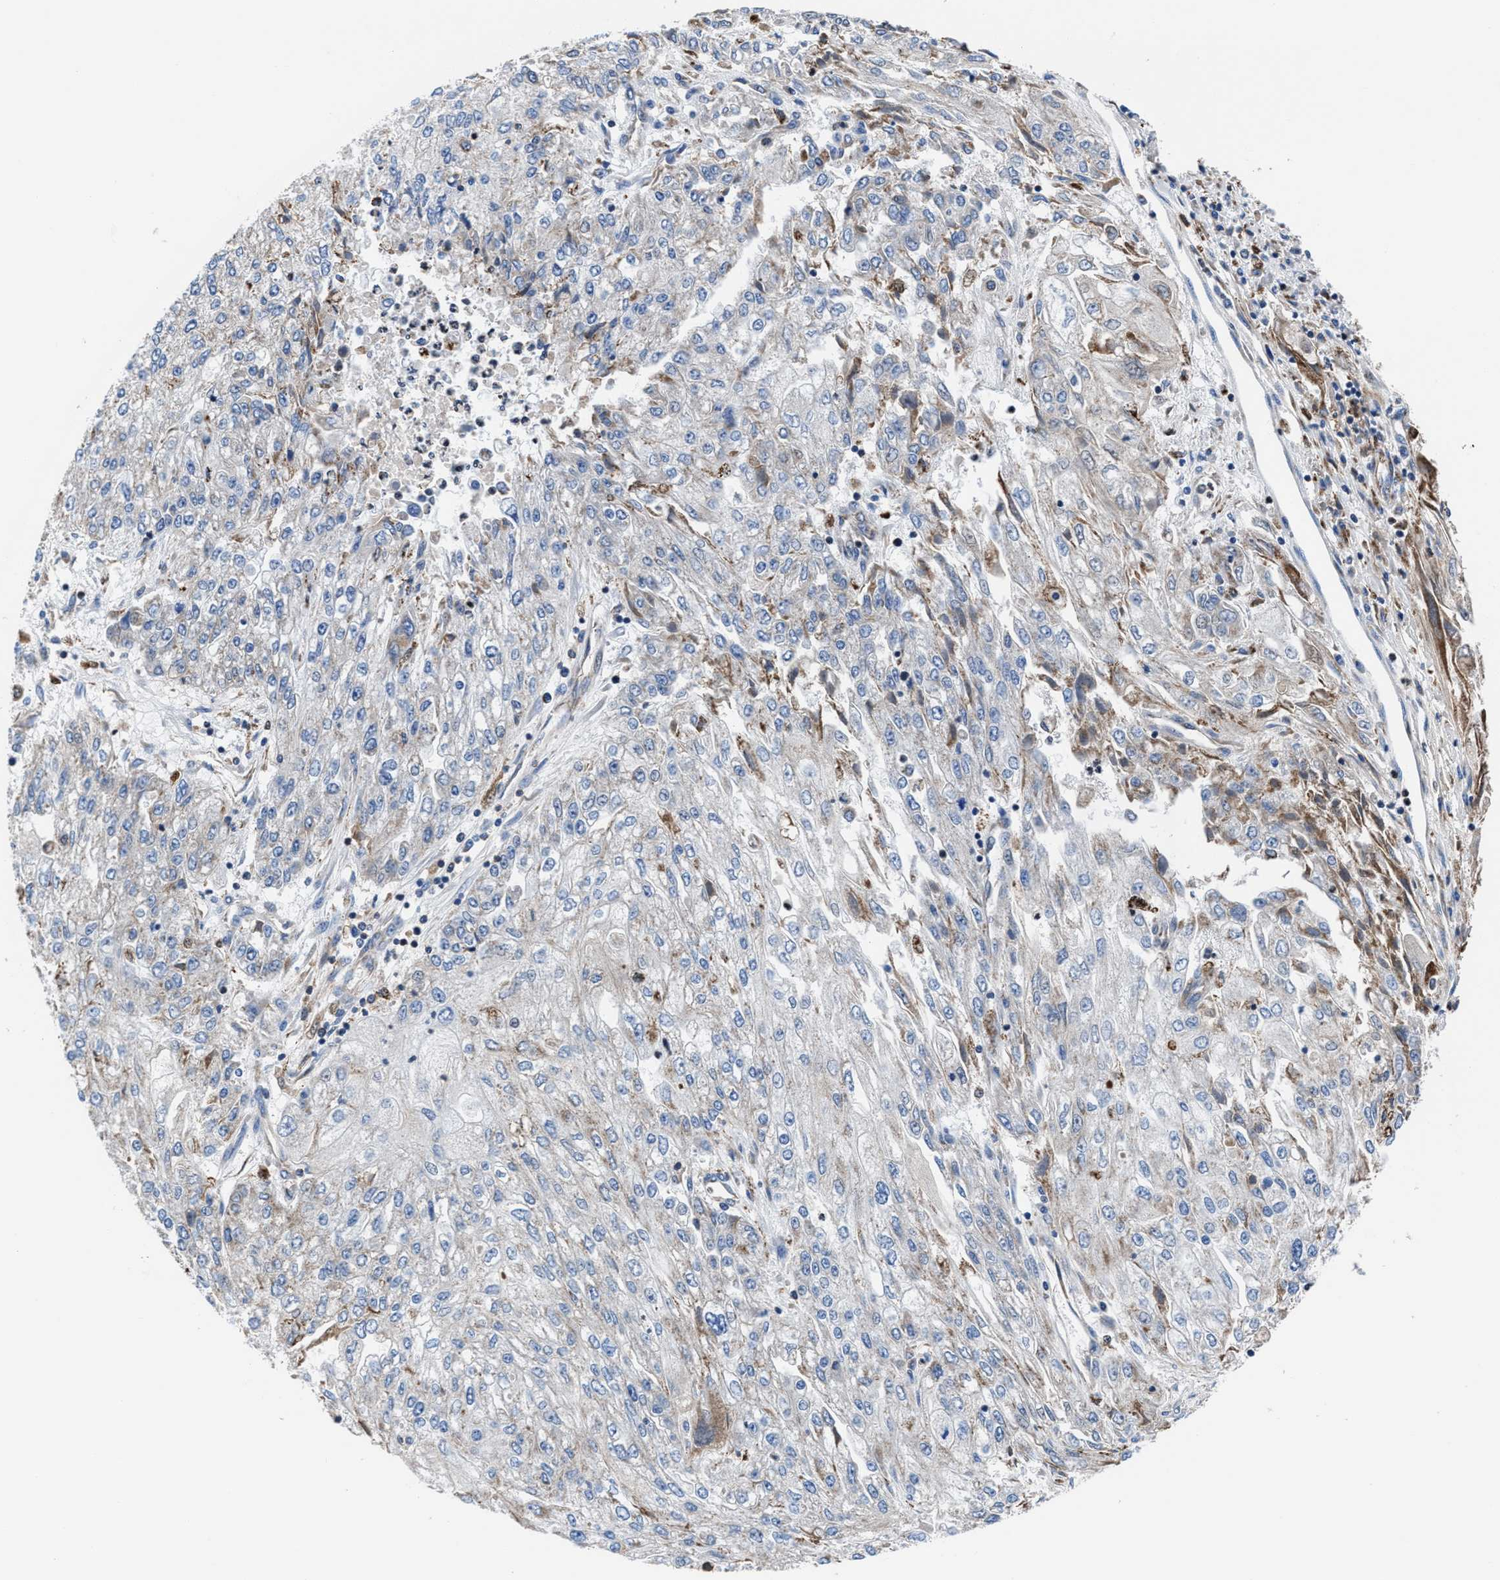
{"staining": {"intensity": "negative", "quantity": "none", "location": "none"}, "tissue": "endometrial cancer", "cell_type": "Tumor cells", "image_type": "cancer", "snomed": [{"axis": "morphology", "description": "Adenocarcinoma, NOS"}, {"axis": "topography", "description": "Endometrium"}], "caption": "Adenocarcinoma (endometrial) was stained to show a protein in brown. There is no significant staining in tumor cells. (Brightfield microscopy of DAB (3,3'-diaminobenzidine) immunohistochemistry (IHC) at high magnification).", "gene": "PRR15L", "patient": {"sex": "female", "age": 49}}